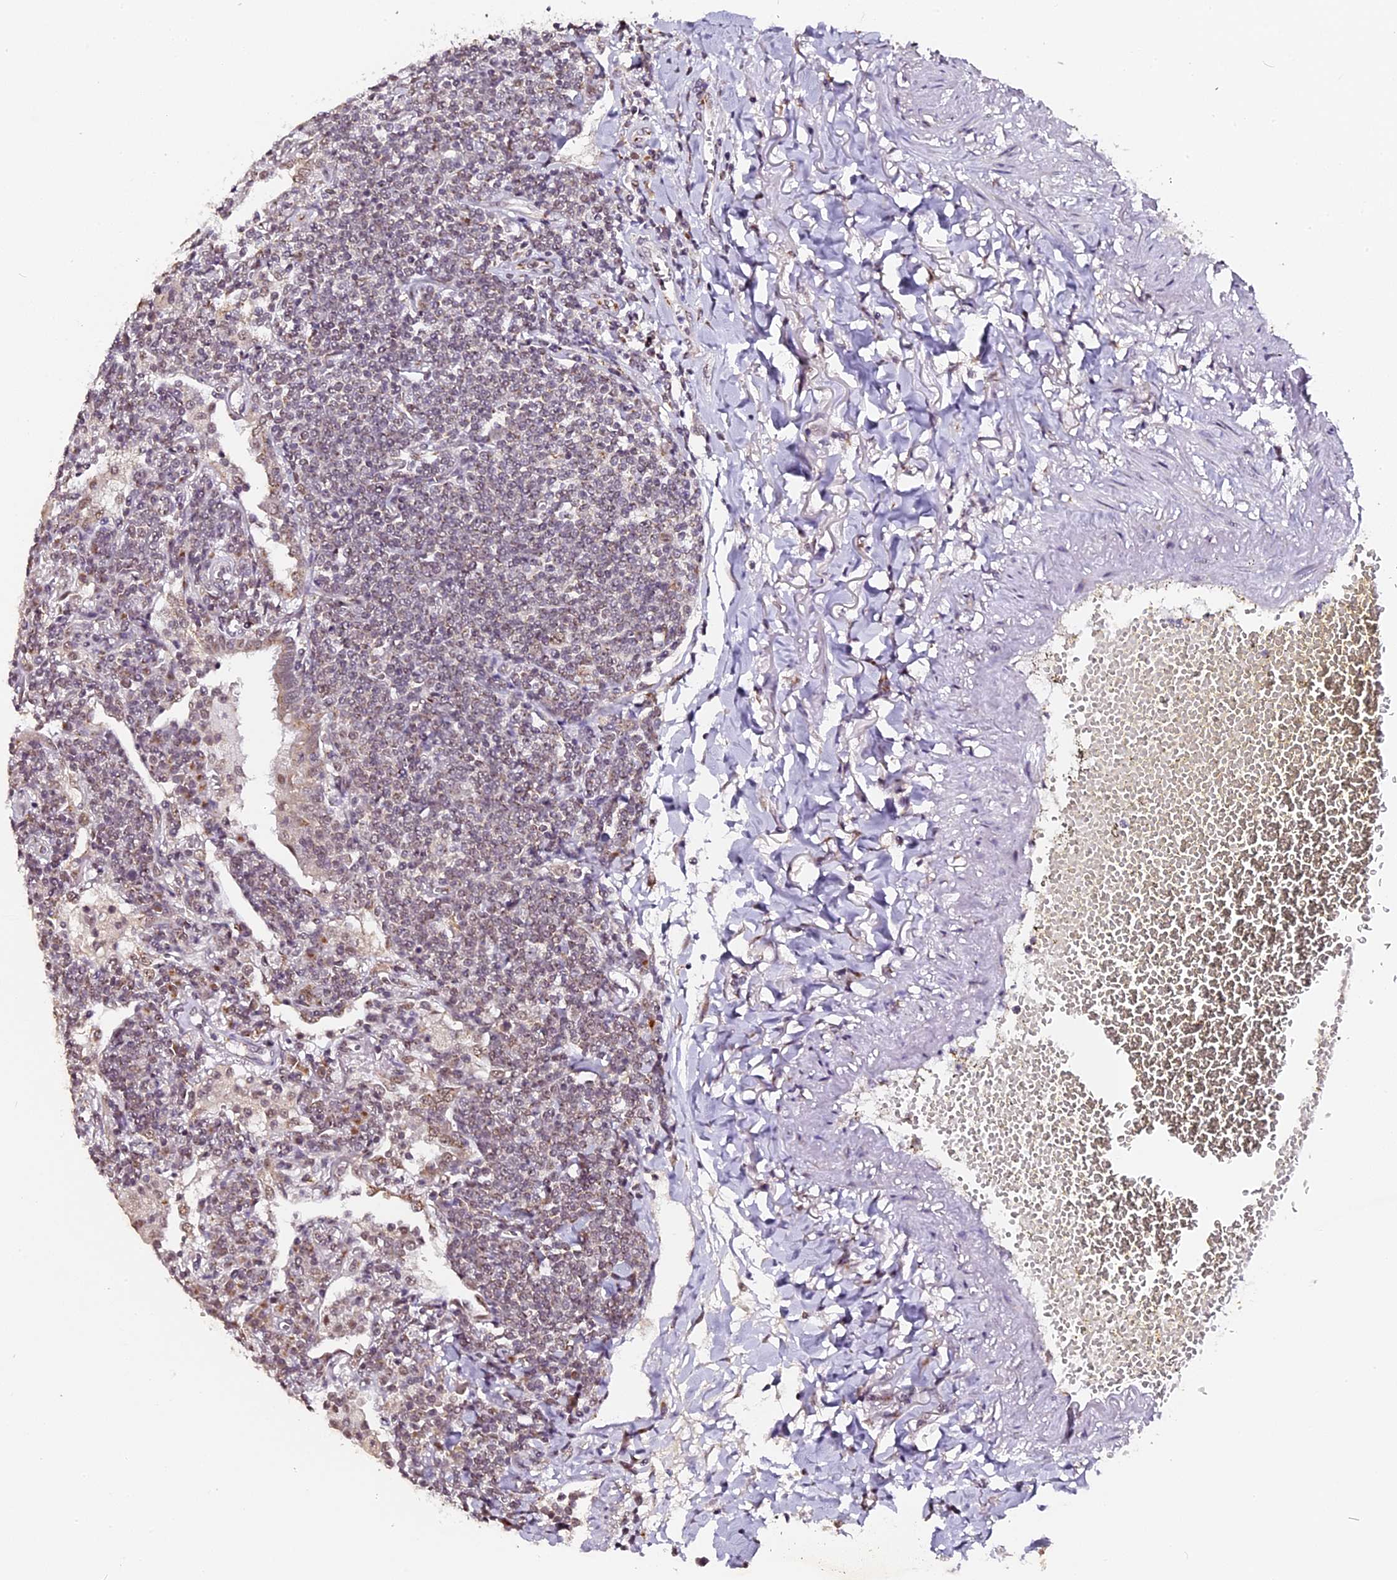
{"staining": {"intensity": "weak", "quantity": "<25%", "location": "nuclear"}, "tissue": "lymphoma", "cell_type": "Tumor cells", "image_type": "cancer", "snomed": [{"axis": "morphology", "description": "Malignant lymphoma, non-Hodgkin's type, Low grade"}, {"axis": "topography", "description": "Lung"}], "caption": "Immunohistochemistry photomicrograph of neoplastic tissue: human lymphoma stained with DAB (3,3'-diaminobenzidine) shows no significant protein positivity in tumor cells. (IHC, brightfield microscopy, high magnification).", "gene": "NCBP1", "patient": {"sex": "female", "age": 71}}